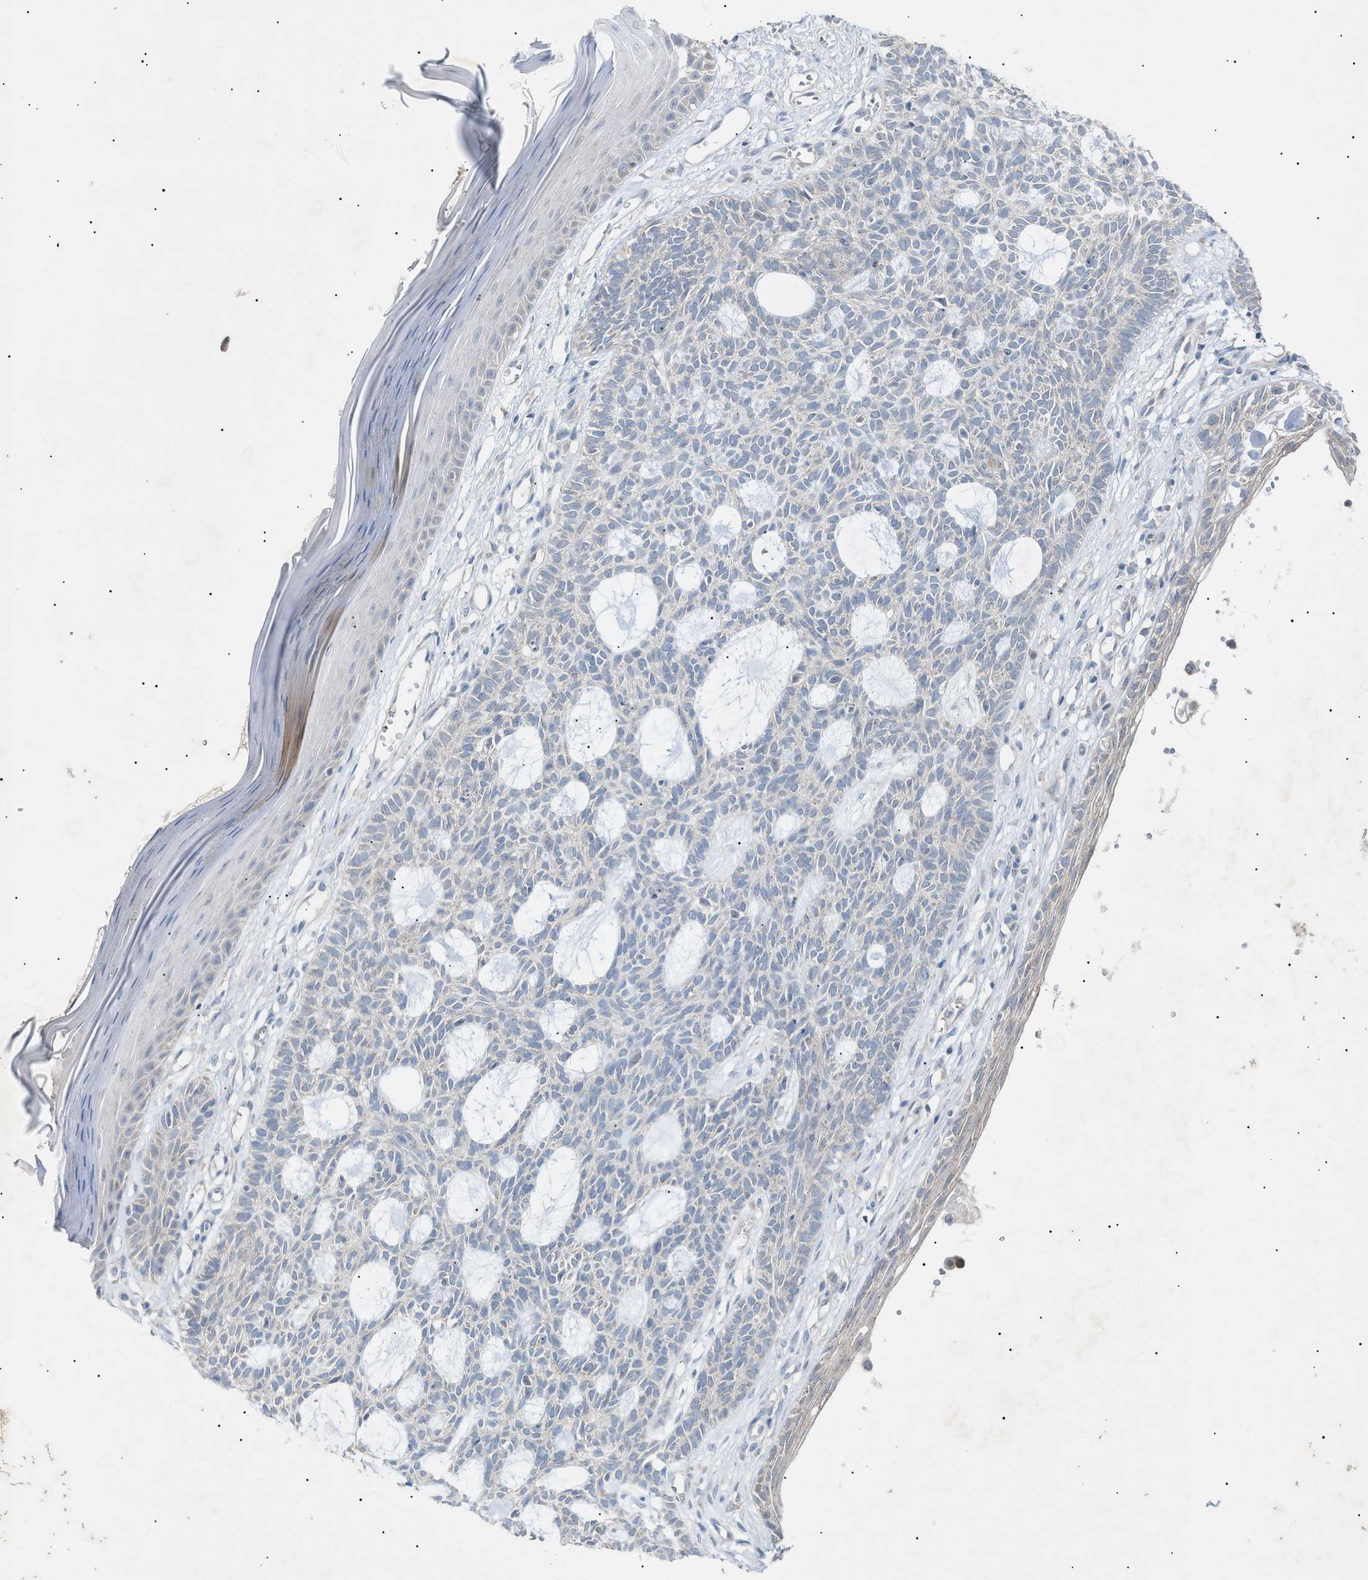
{"staining": {"intensity": "negative", "quantity": "none", "location": "none"}, "tissue": "skin cancer", "cell_type": "Tumor cells", "image_type": "cancer", "snomed": [{"axis": "morphology", "description": "Basal cell carcinoma"}, {"axis": "topography", "description": "Skin"}], "caption": "This is a photomicrograph of IHC staining of skin cancer (basal cell carcinoma), which shows no positivity in tumor cells.", "gene": "SLC25A31", "patient": {"sex": "male", "age": 67}}